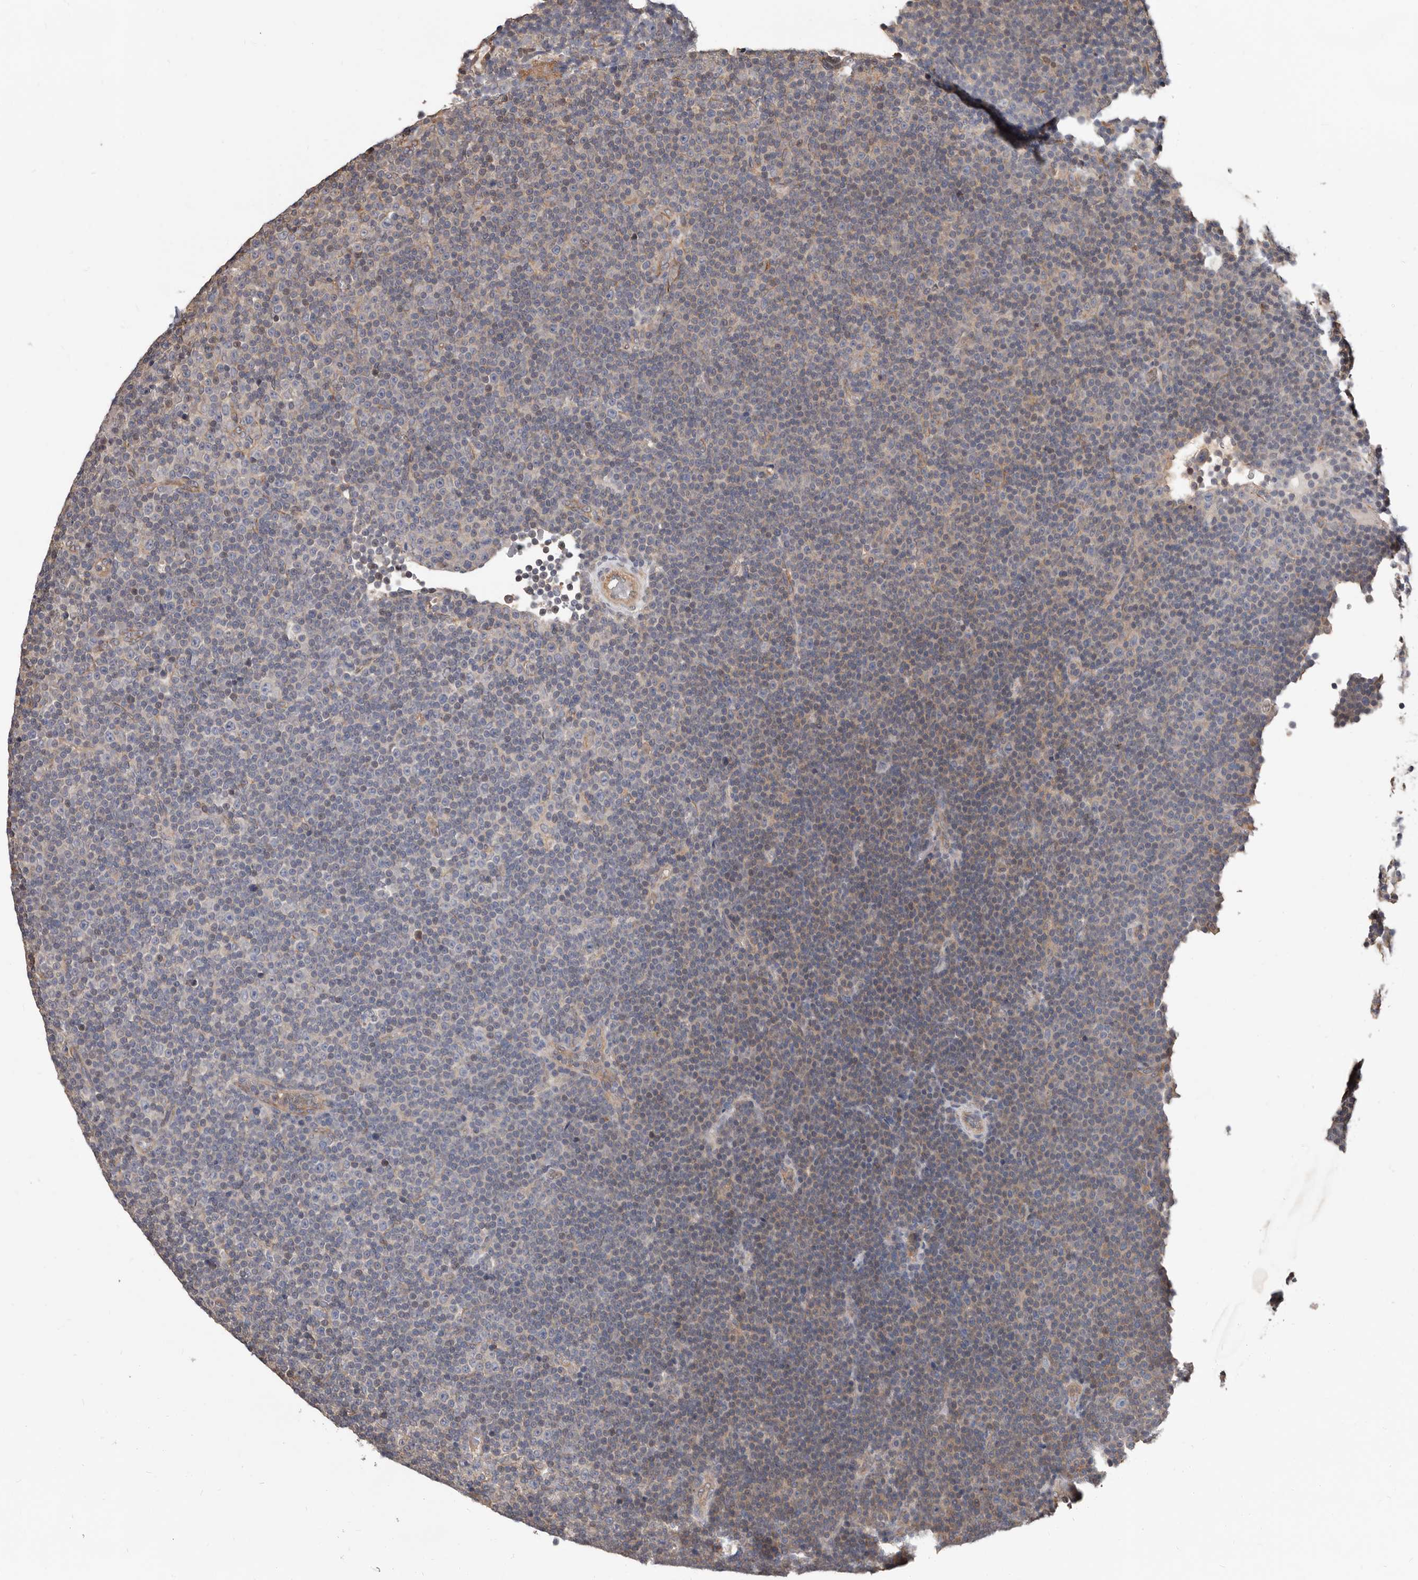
{"staining": {"intensity": "weak", "quantity": "<25%", "location": "cytoplasmic/membranous"}, "tissue": "lymphoma", "cell_type": "Tumor cells", "image_type": "cancer", "snomed": [{"axis": "morphology", "description": "Malignant lymphoma, non-Hodgkin's type, Low grade"}, {"axis": "topography", "description": "Lymph node"}], "caption": "Immunohistochemical staining of human lymphoma shows no significant expression in tumor cells. (Stains: DAB (3,3'-diaminobenzidine) immunohistochemistry with hematoxylin counter stain, Microscopy: brightfield microscopy at high magnification).", "gene": "MRPL18", "patient": {"sex": "female", "age": 67}}